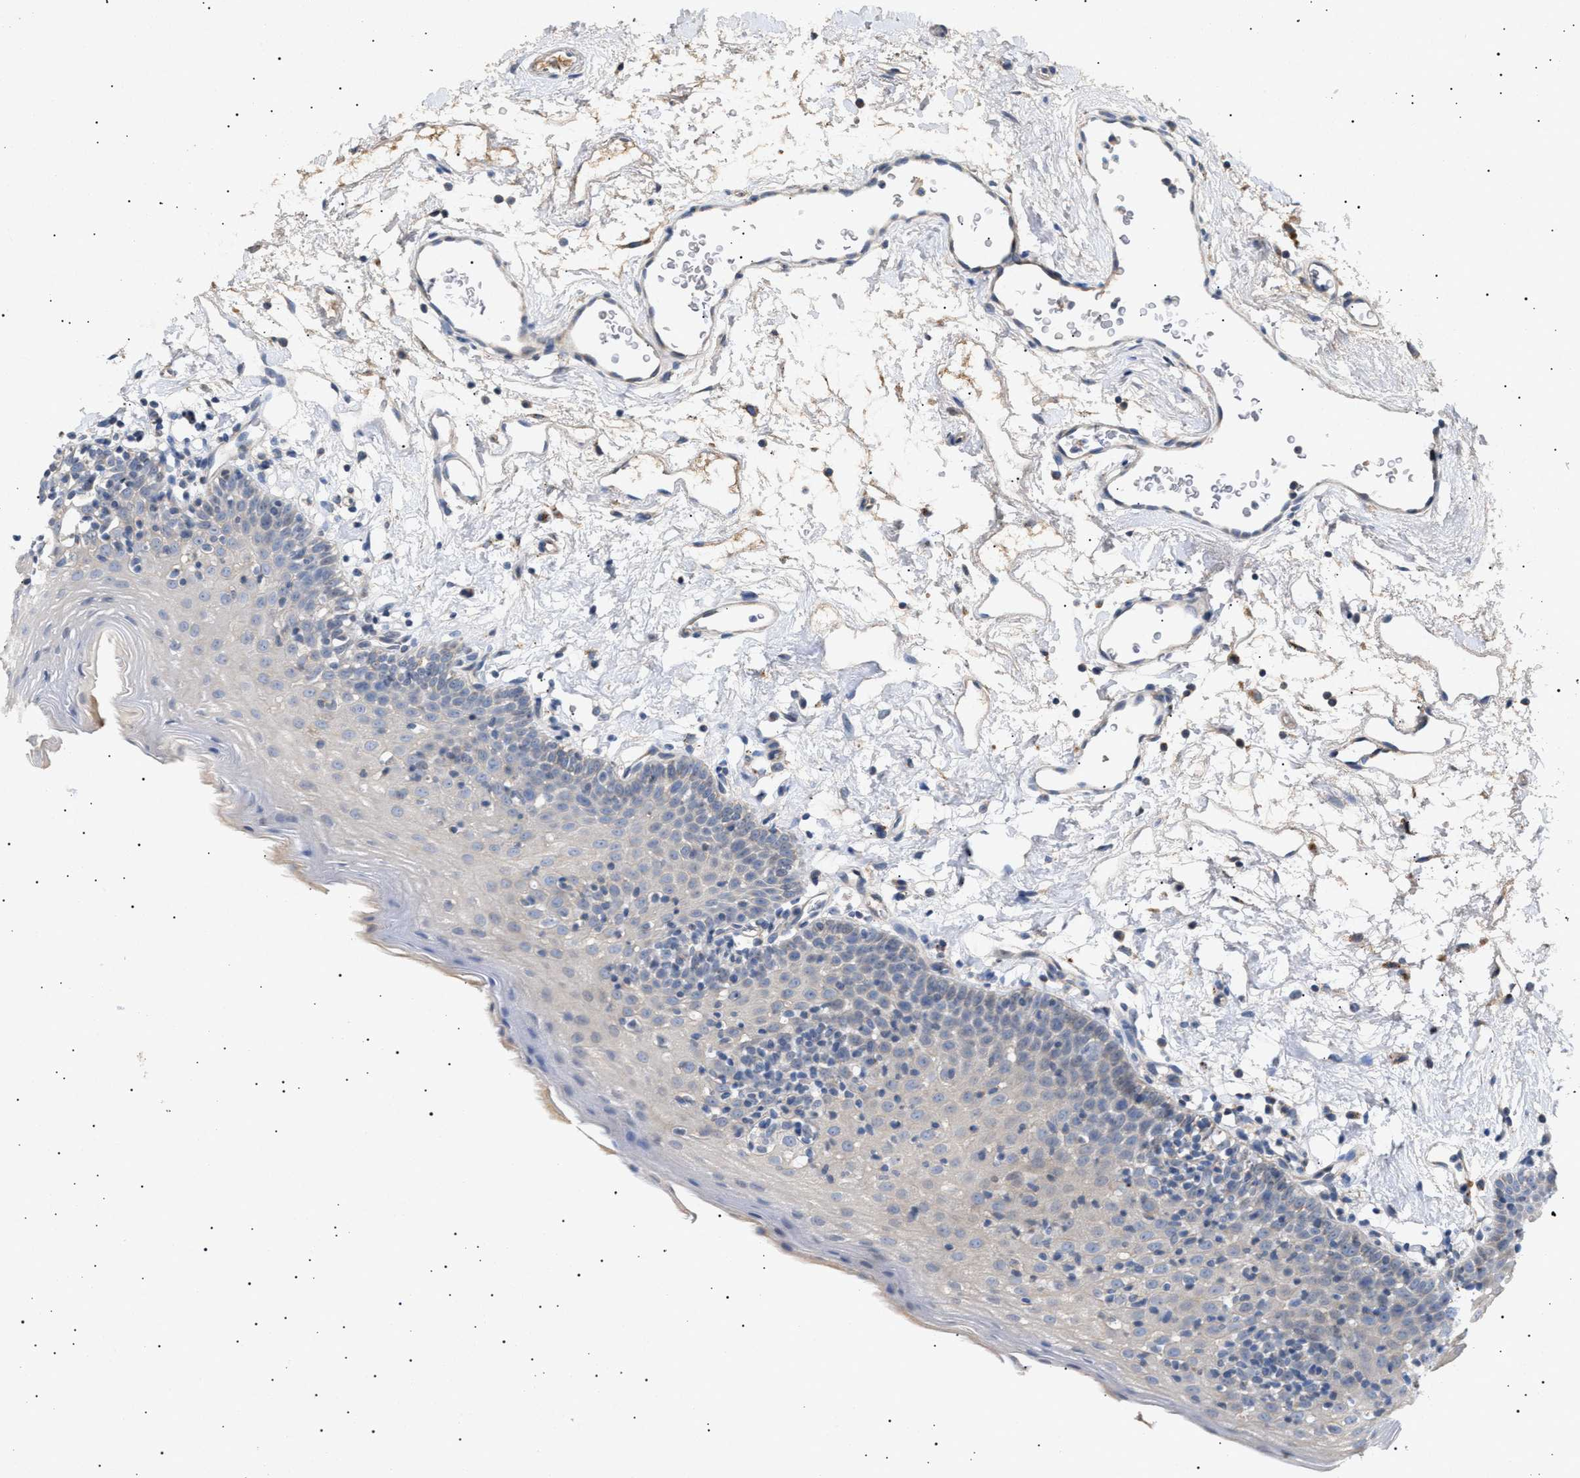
{"staining": {"intensity": "negative", "quantity": "none", "location": "none"}, "tissue": "oral mucosa", "cell_type": "Squamous epithelial cells", "image_type": "normal", "snomed": [{"axis": "morphology", "description": "Normal tissue, NOS"}, {"axis": "topography", "description": "Oral tissue"}], "caption": "Oral mucosa stained for a protein using immunohistochemistry exhibits no expression squamous epithelial cells.", "gene": "SIRT5", "patient": {"sex": "male", "age": 66}}